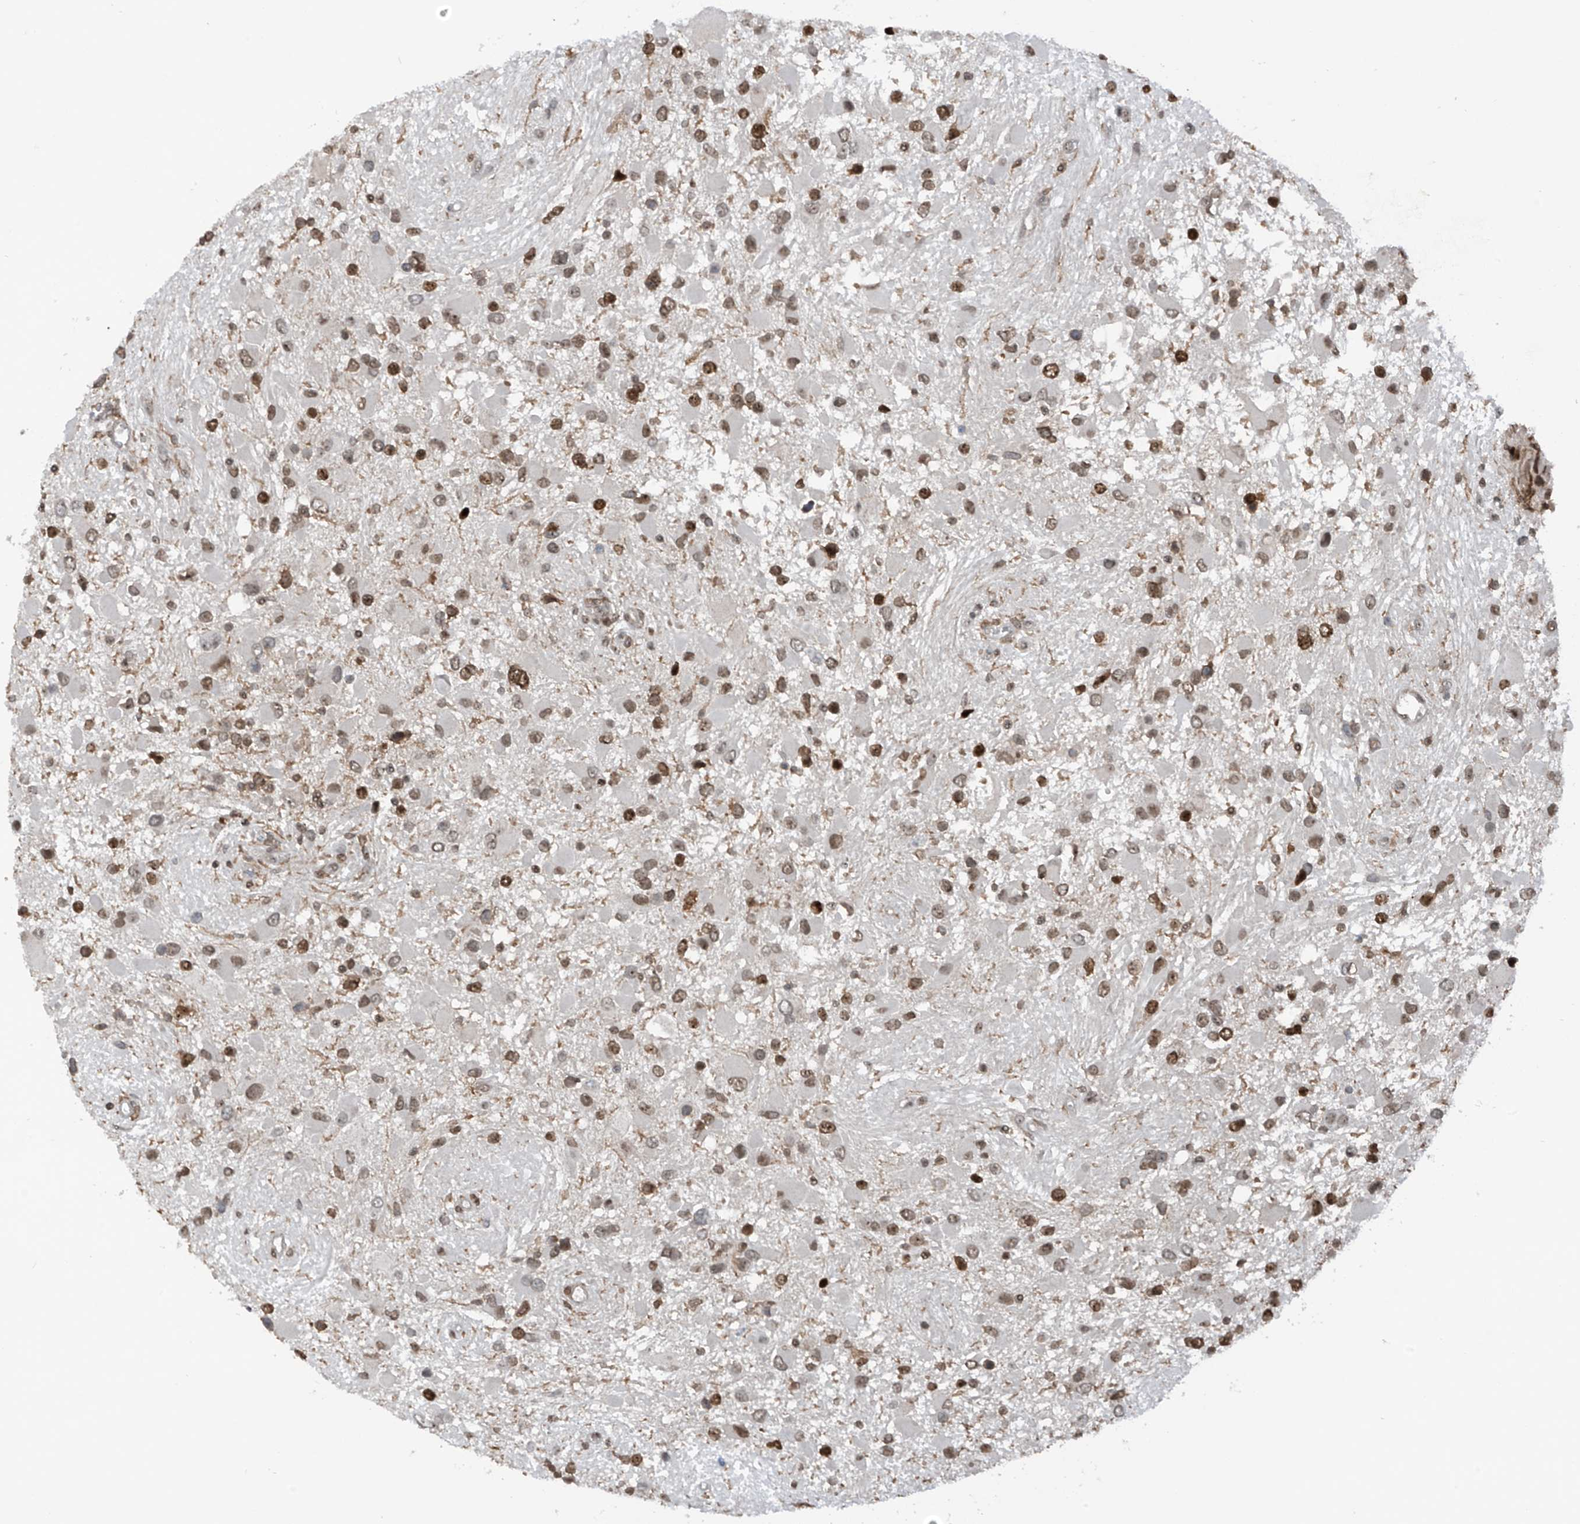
{"staining": {"intensity": "moderate", "quantity": "25%-75%", "location": "nuclear"}, "tissue": "glioma", "cell_type": "Tumor cells", "image_type": "cancer", "snomed": [{"axis": "morphology", "description": "Glioma, malignant, High grade"}, {"axis": "topography", "description": "Brain"}], "caption": "Immunohistochemistry (IHC) of glioma demonstrates medium levels of moderate nuclear expression in about 25%-75% of tumor cells.", "gene": "REPIN1", "patient": {"sex": "male", "age": 53}}